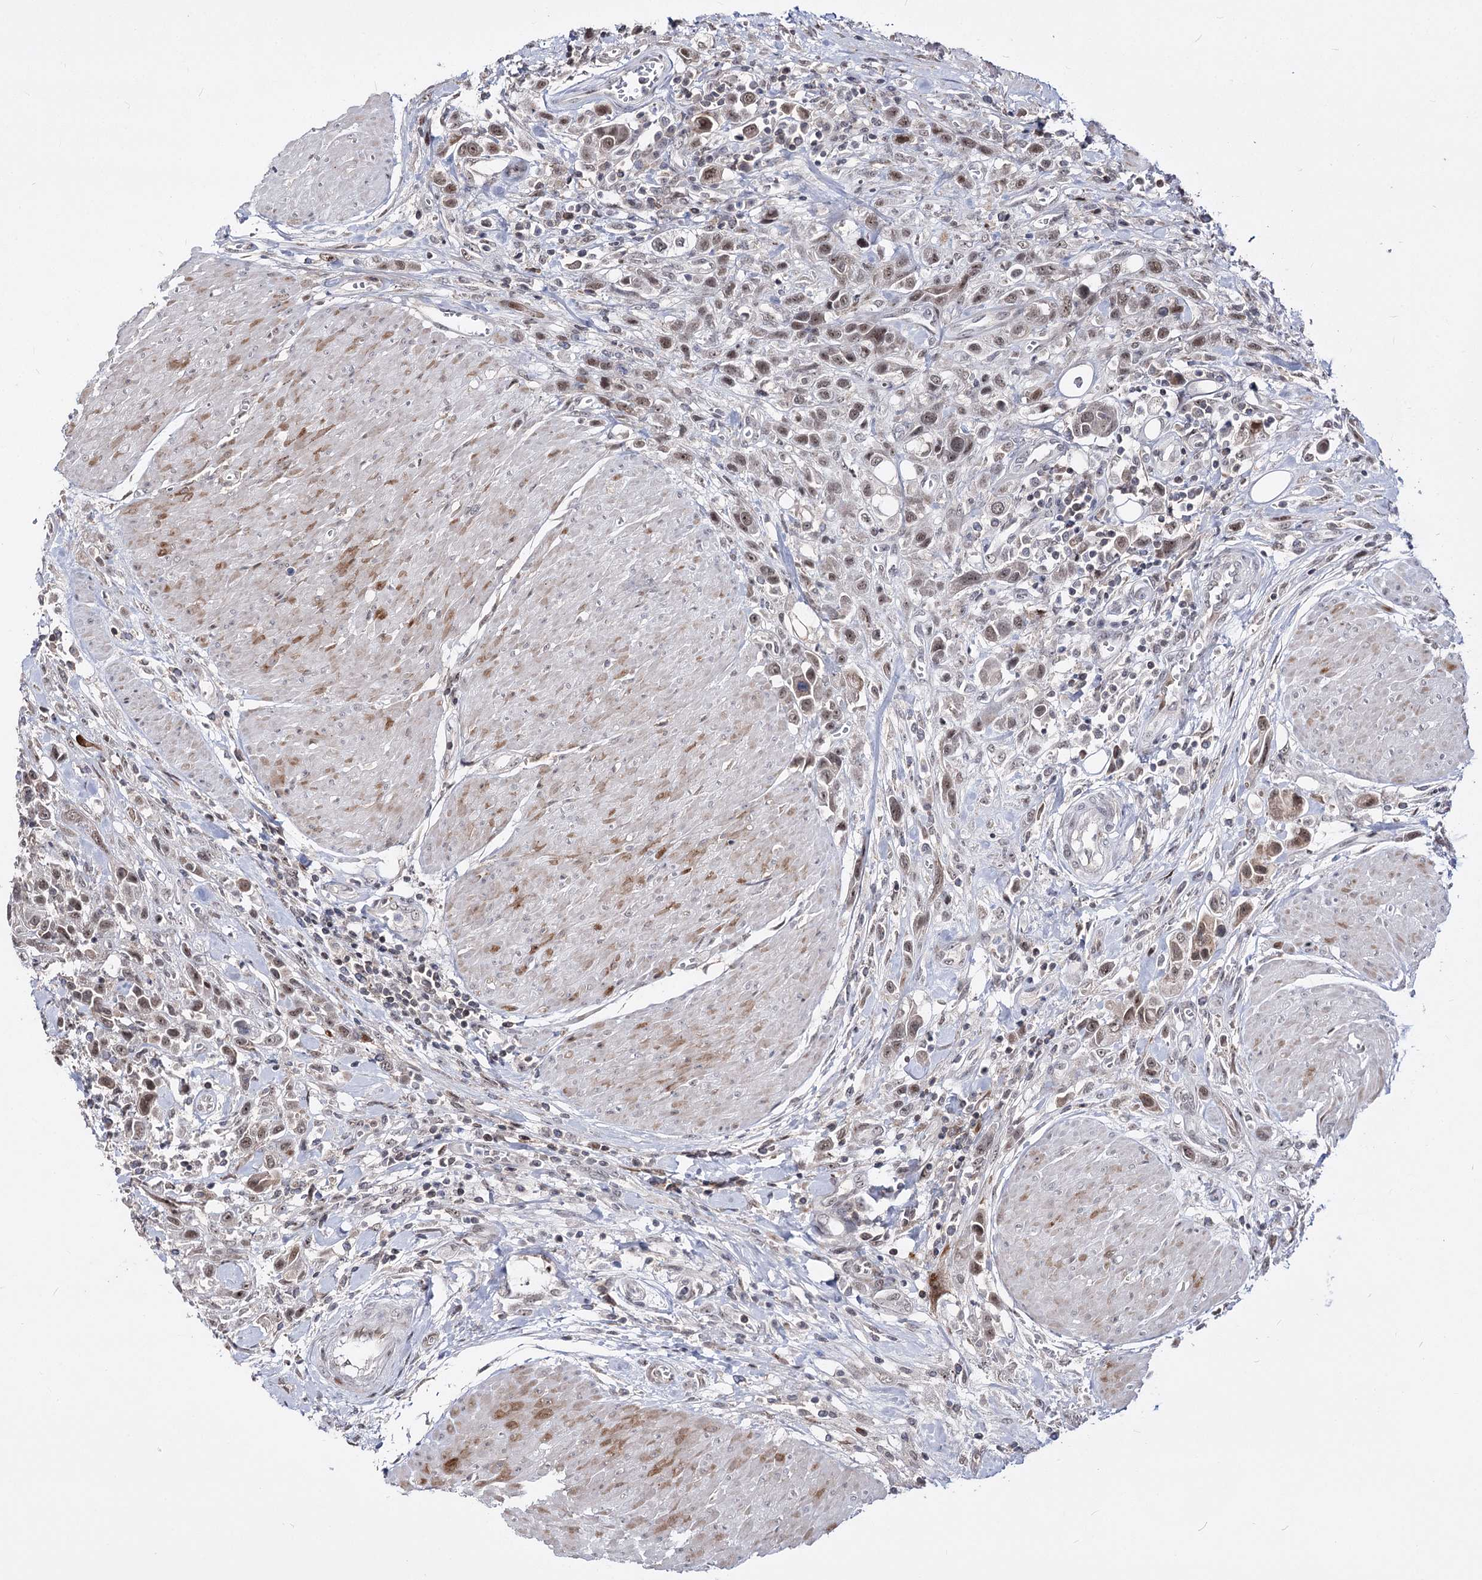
{"staining": {"intensity": "weak", "quantity": ">75%", "location": "nuclear"}, "tissue": "urothelial cancer", "cell_type": "Tumor cells", "image_type": "cancer", "snomed": [{"axis": "morphology", "description": "Urothelial carcinoma, High grade"}, {"axis": "topography", "description": "Urinary bladder"}], "caption": "Urothelial cancer stained with immunohistochemistry (IHC) displays weak nuclear expression in approximately >75% of tumor cells. Immunohistochemistry (ihc) stains the protein of interest in brown and the nuclei are stained blue.", "gene": "STOX1", "patient": {"sex": "male", "age": 50}}